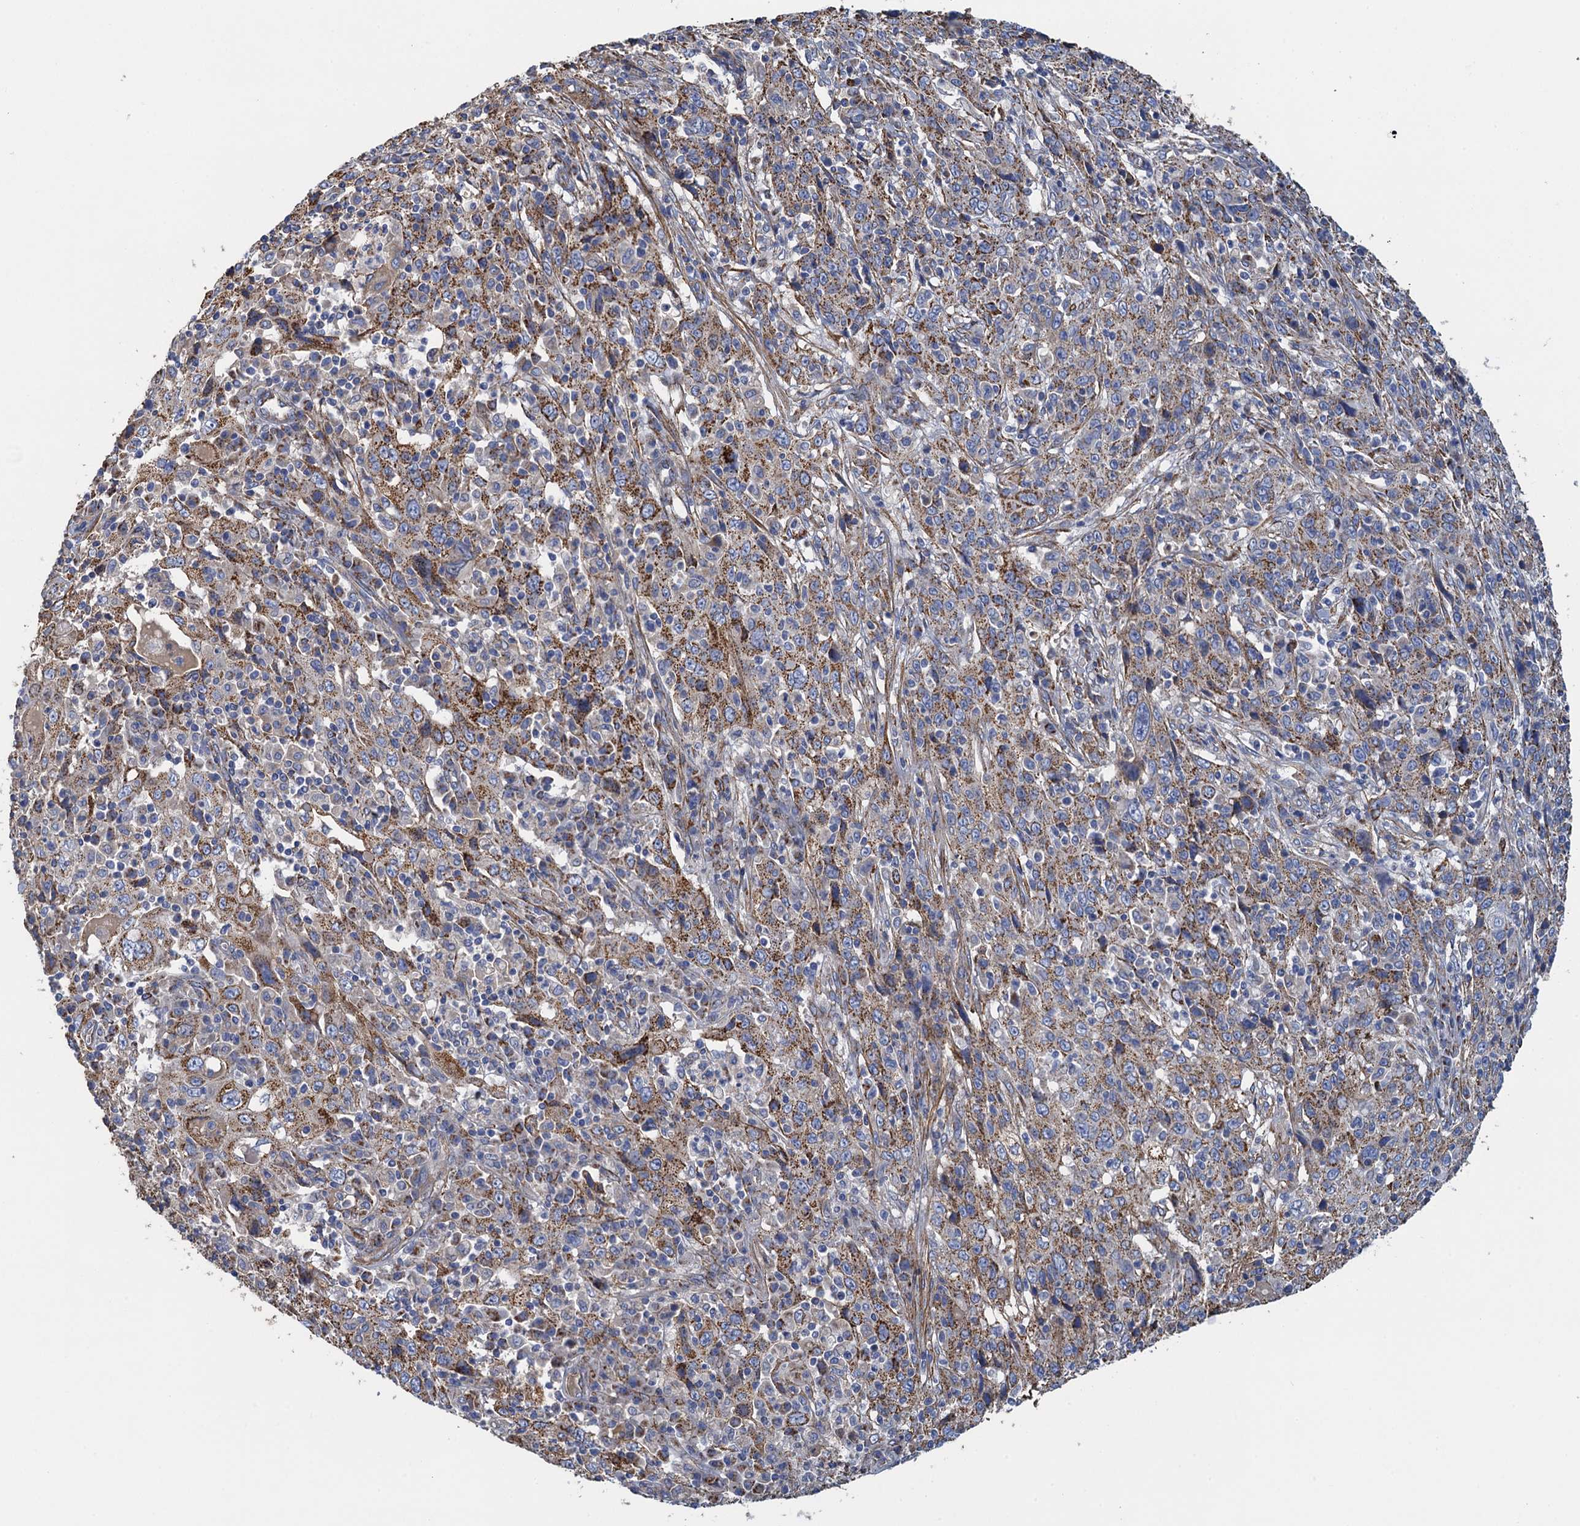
{"staining": {"intensity": "moderate", "quantity": "25%-75%", "location": "cytoplasmic/membranous"}, "tissue": "cervical cancer", "cell_type": "Tumor cells", "image_type": "cancer", "snomed": [{"axis": "morphology", "description": "Squamous cell carcinoma, NOS"}, {"axis": "topography", "description": "Cervix"}], "caption": "This image shows squamous cell carcinoma (cervical) stained with immunohistochemistry to label a protein in brown. The cytoplasmic/membranous of tumor cells show moderate positivity for the protein. Nuclei are counter-stained blue.", "gene": "GCSH", "patient": {"sex": "female", "age": 46}}